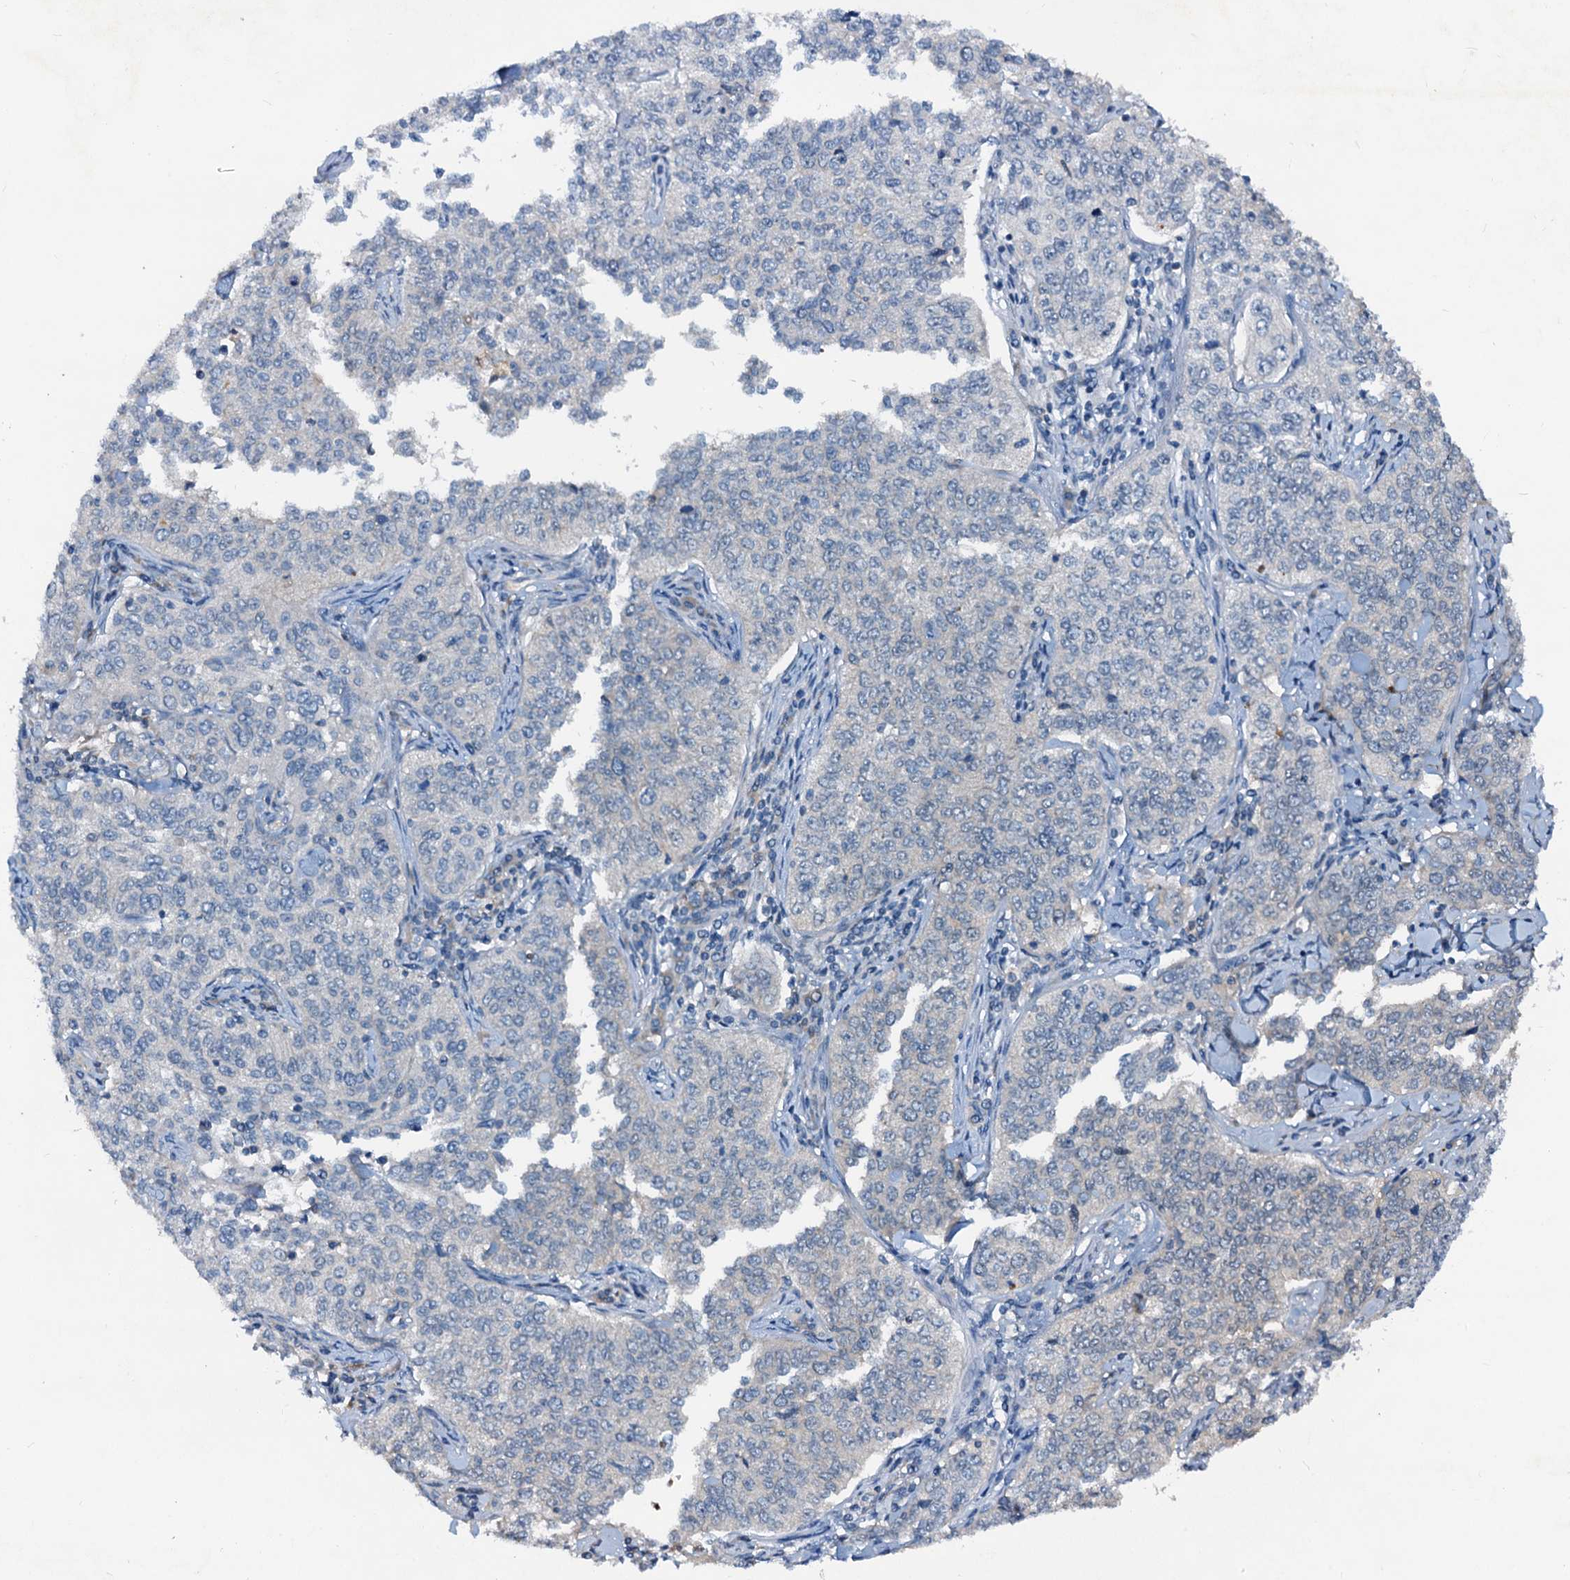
{"staining": {"intensity": "negative", "quantity": "none", "location": "none"}, "tissue": "cervical cancer", "cell_type": "Tumor cells", "image_type": "cancer", "snomed": [{"axis": "morphology", "description": "Squamous cell carcinoma, NOS"}, {"axis": "topography", "description": "Cervix"}], "caption": "IHC photomicrograph of neoplastic tissue: cervical cancer (squamous cell carcinoma) stained with DAB reveals no significant protein staining in tumor cells.", "gene": "PTGES3", "patient": {"sex": "female", "age": 35}}